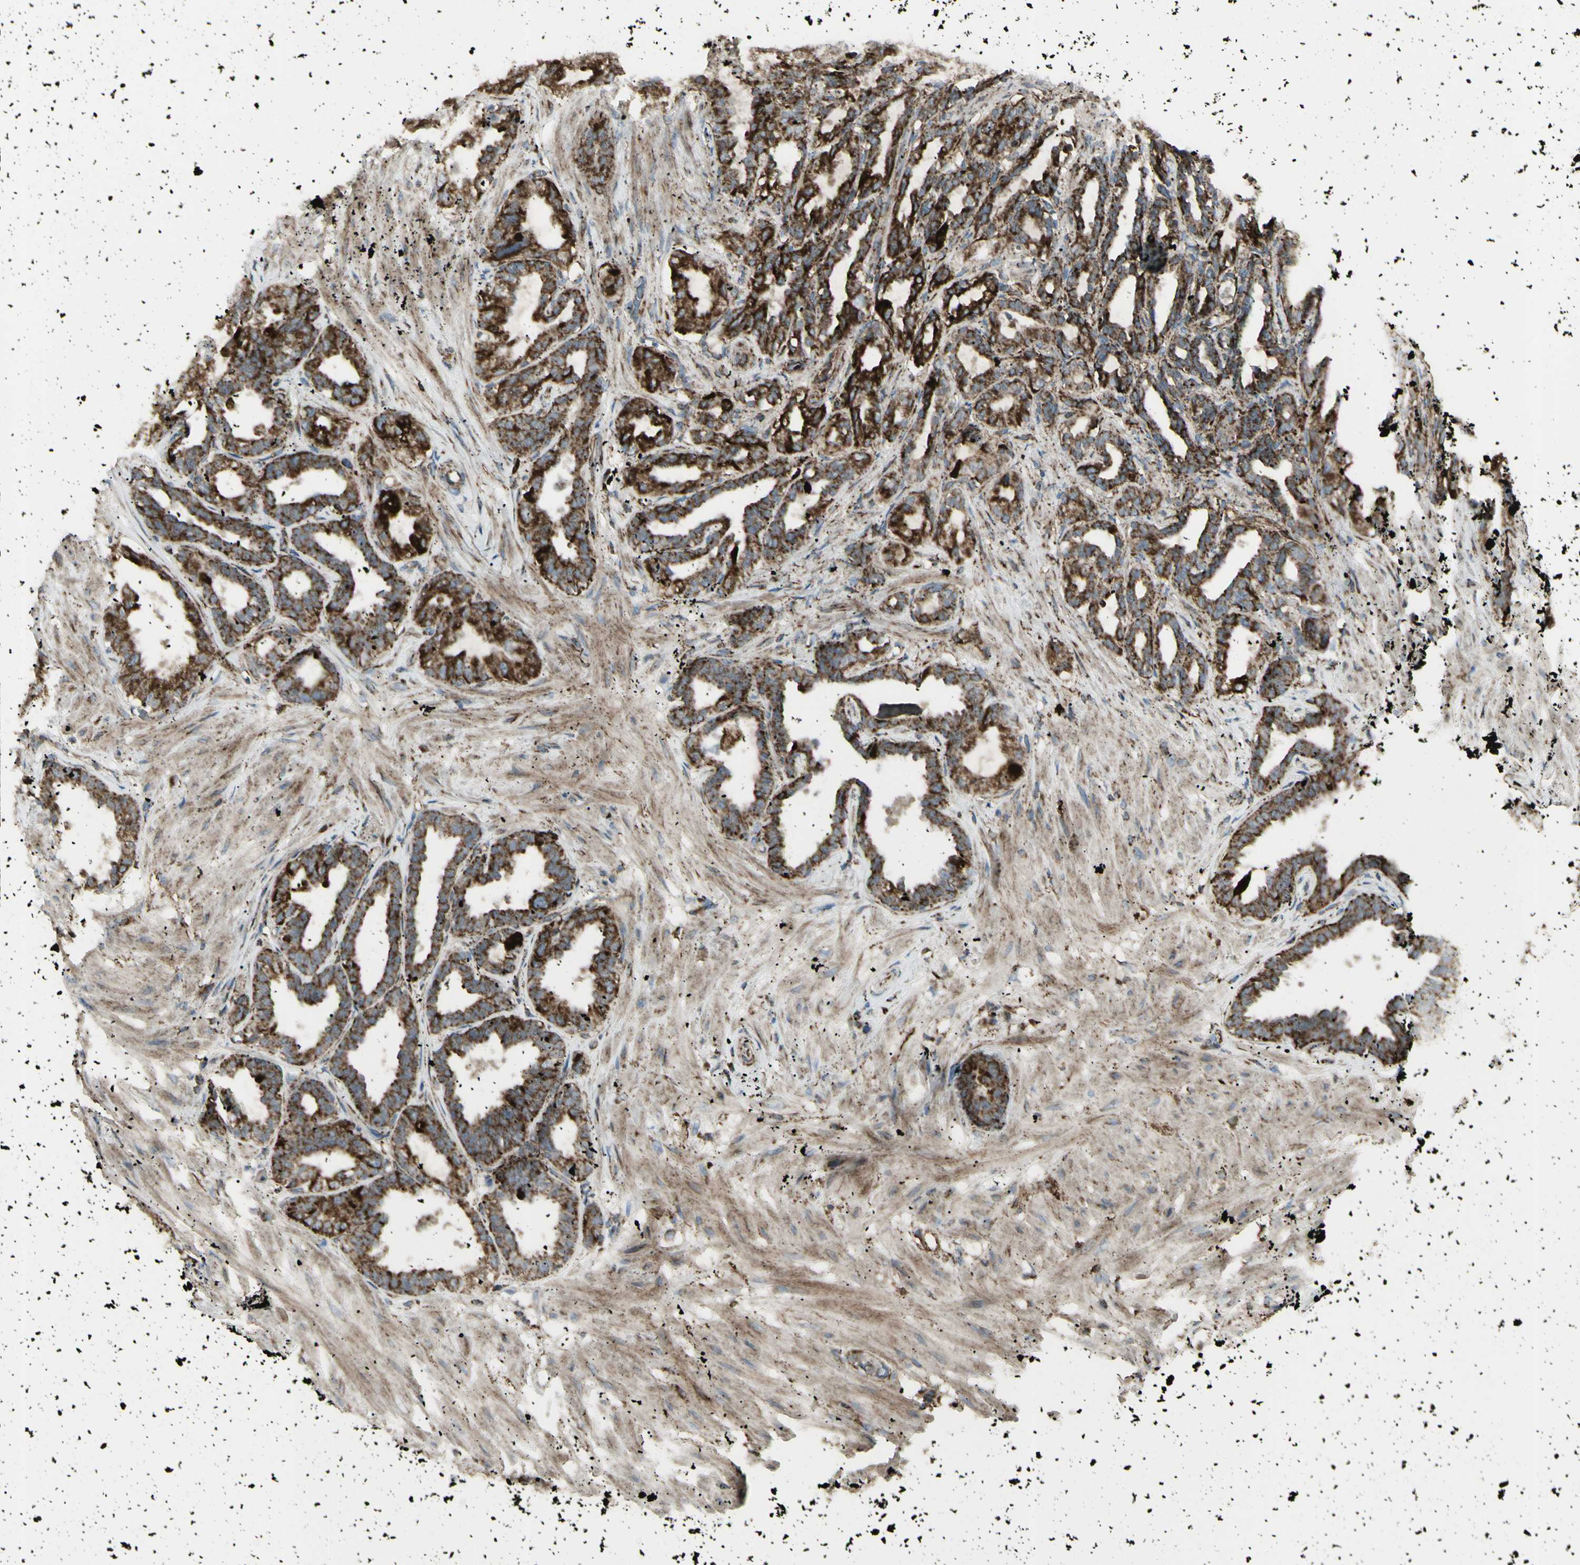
{"staining": {"intensity": "strong", "quantity": ">75%", "location": "cytoplasmic/membranous"}, "tissue": "seminal vesicle", "cell_type": "Glandular cells", "image_type": "normal", "snomed": [{"axis": "morphology", "description": "Normal tissue, NOS"}, {"axis": "topography", "description": "Seminal veicle"}], "caption": "There is high levels of strong cytoplasmic/membranous positivity in glandular cells of normal seminal vesicle, as demonstrated by immunohistochemical staining (brown color).", "gene": "CYB5R1", "patient": {"sex": "male", "age": 61}}